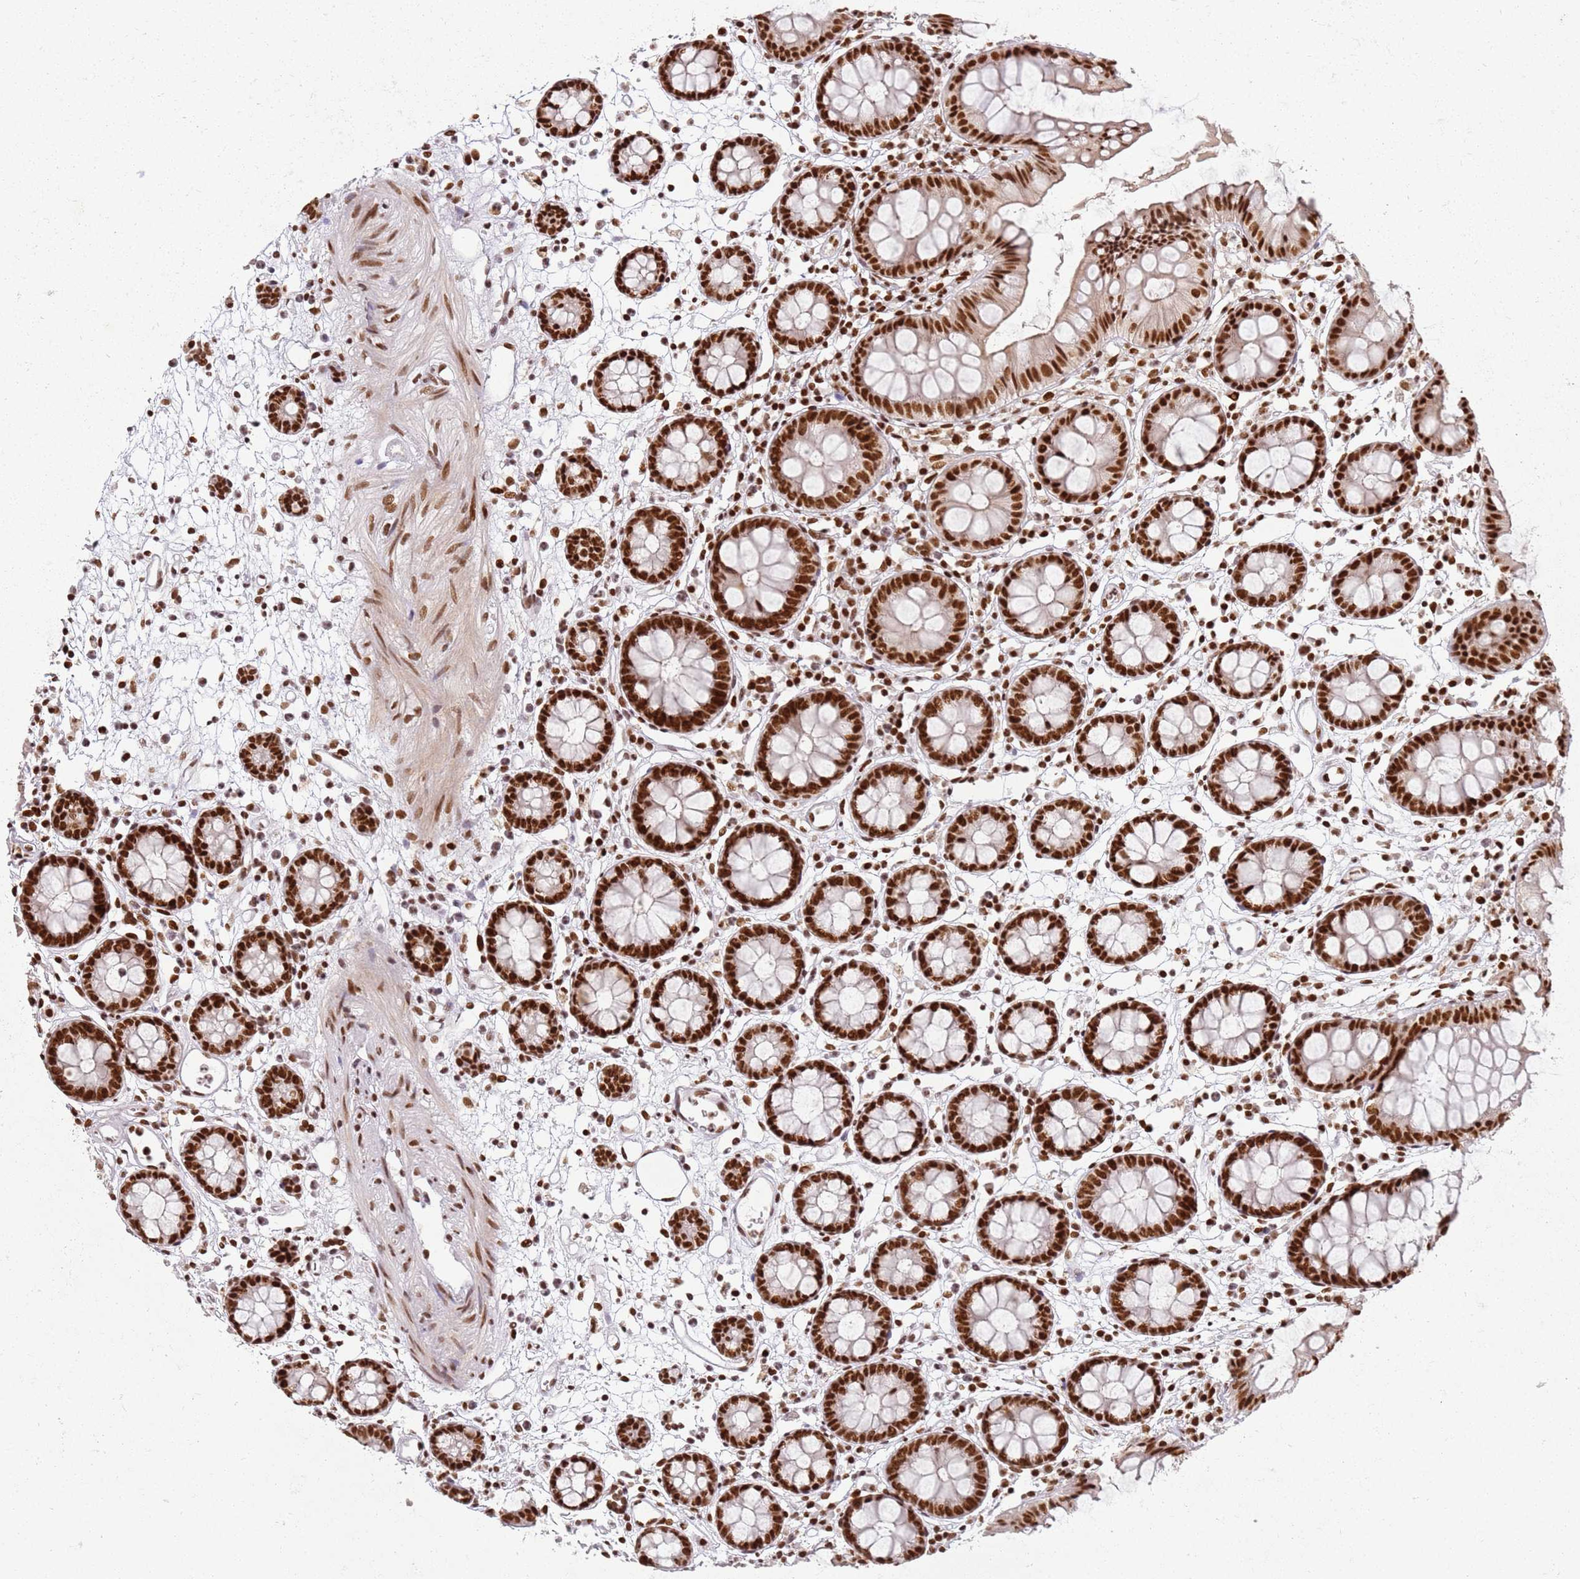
{"staining": {"intensity": "moderate", "quantity": ">75%", "location": "nuclear"}, "tissue": "colon", "cell_type": "Endothelial cells", "image_type": "normal", "snomed": [{"axis": "morphology", "description": "Normal tissue, NOS"}, {"axis": "topography", "description": "Colon"}], "caption": "A brown stain shows moderate nuclear expression of a protein in endothelial cells of benign human colon.", "gene": "TENT4A", "patient": {"sex": "female", "age": 84}}